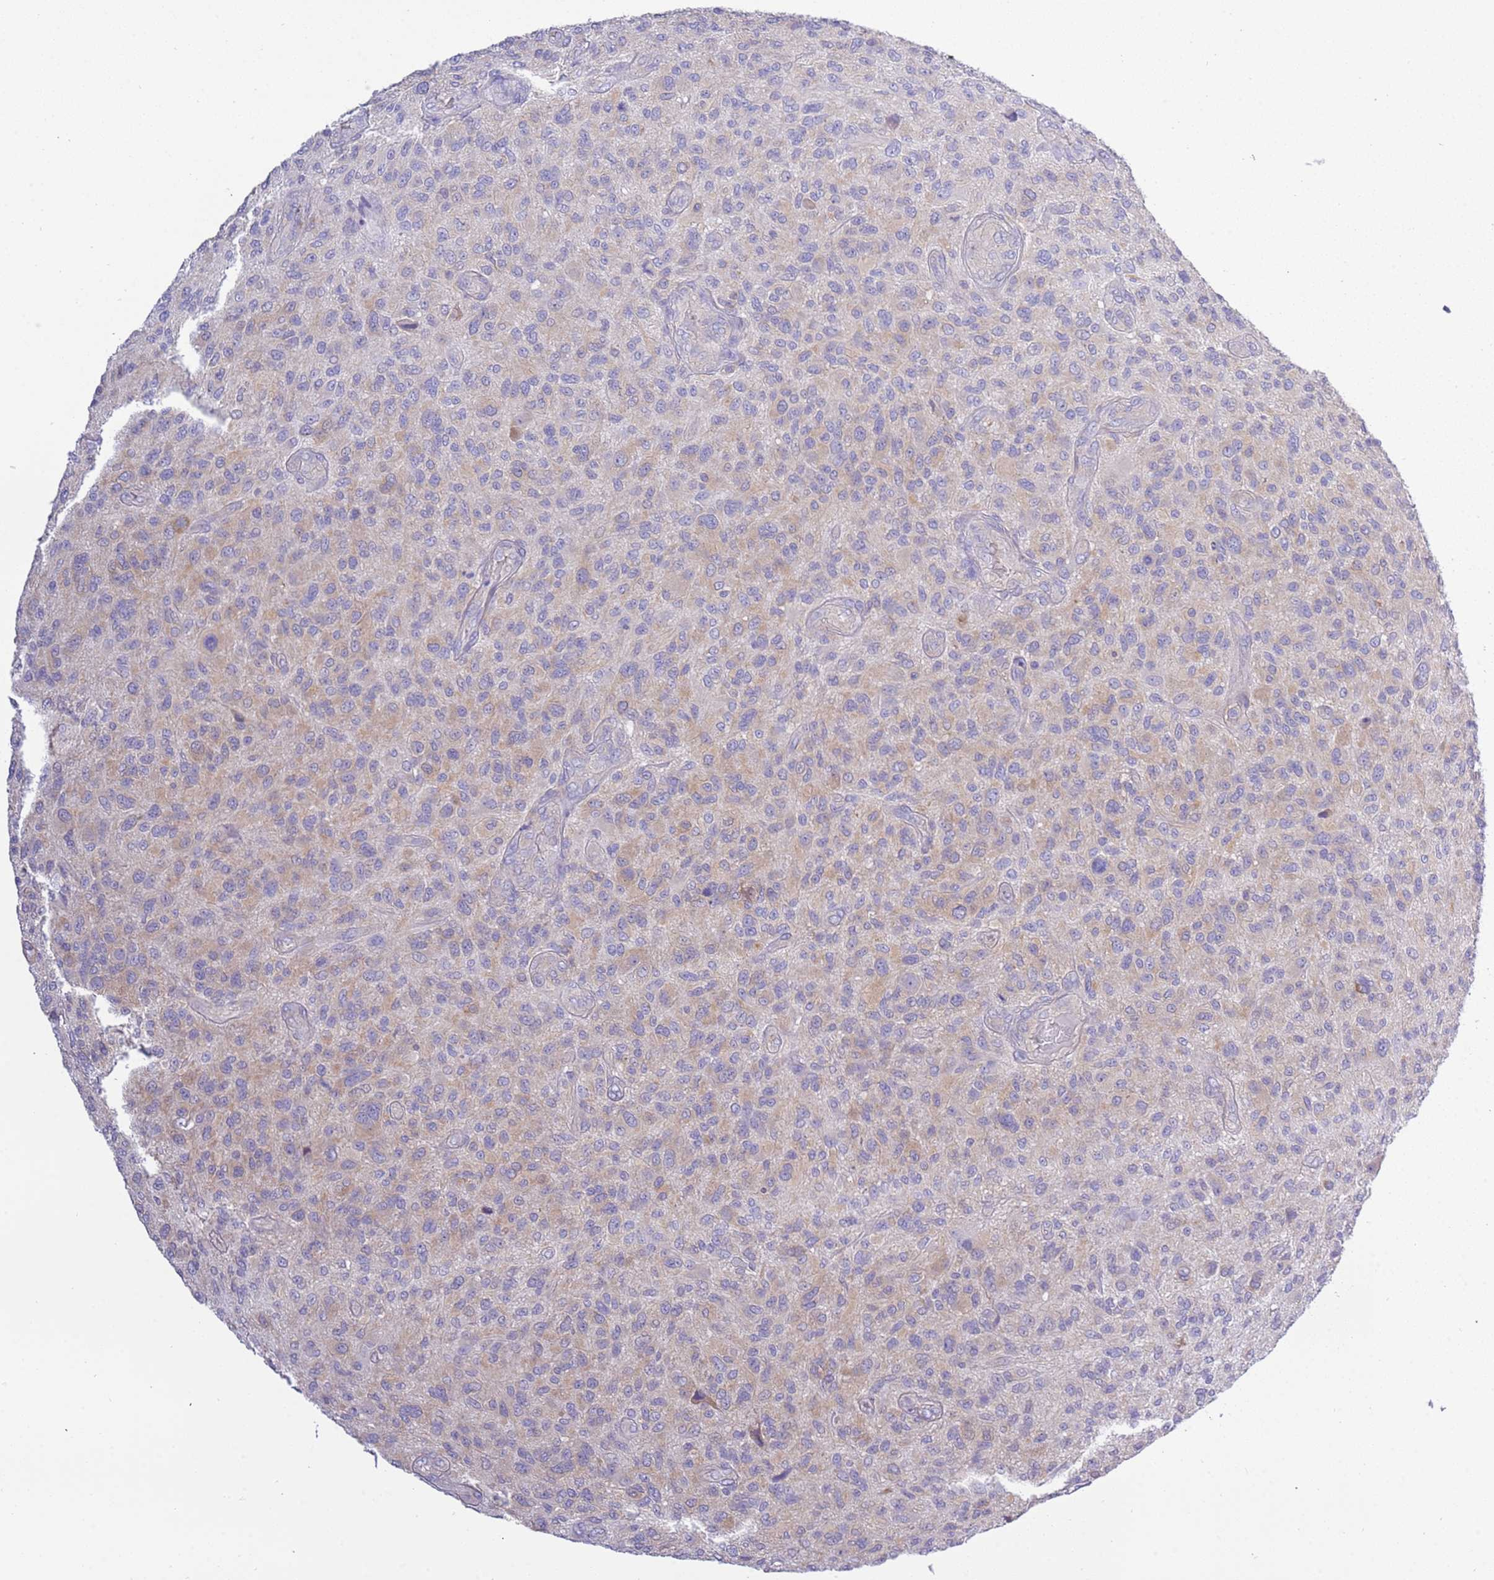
{"staining": {"intensity": "weak", "quantity": "25%-75%", "location": "cytoplasmic/membranous"}, "tissue": "glioma", "cell_type": "Tumor cells", "image_type": "cancer", "snomed": [{"axis": "morphology", "description": "Glioma, malignant, High grade"}, {"axis": "topography", "description": "Brain"}], "caption": "DAB immunohistochemical staining of human glioma reveals weak cytoplasmic/membranous protein positivity in approximately 25%-75% of tumor cells.", "gene": "STIP1", "patient": {"sex": "male", "age": 47}}